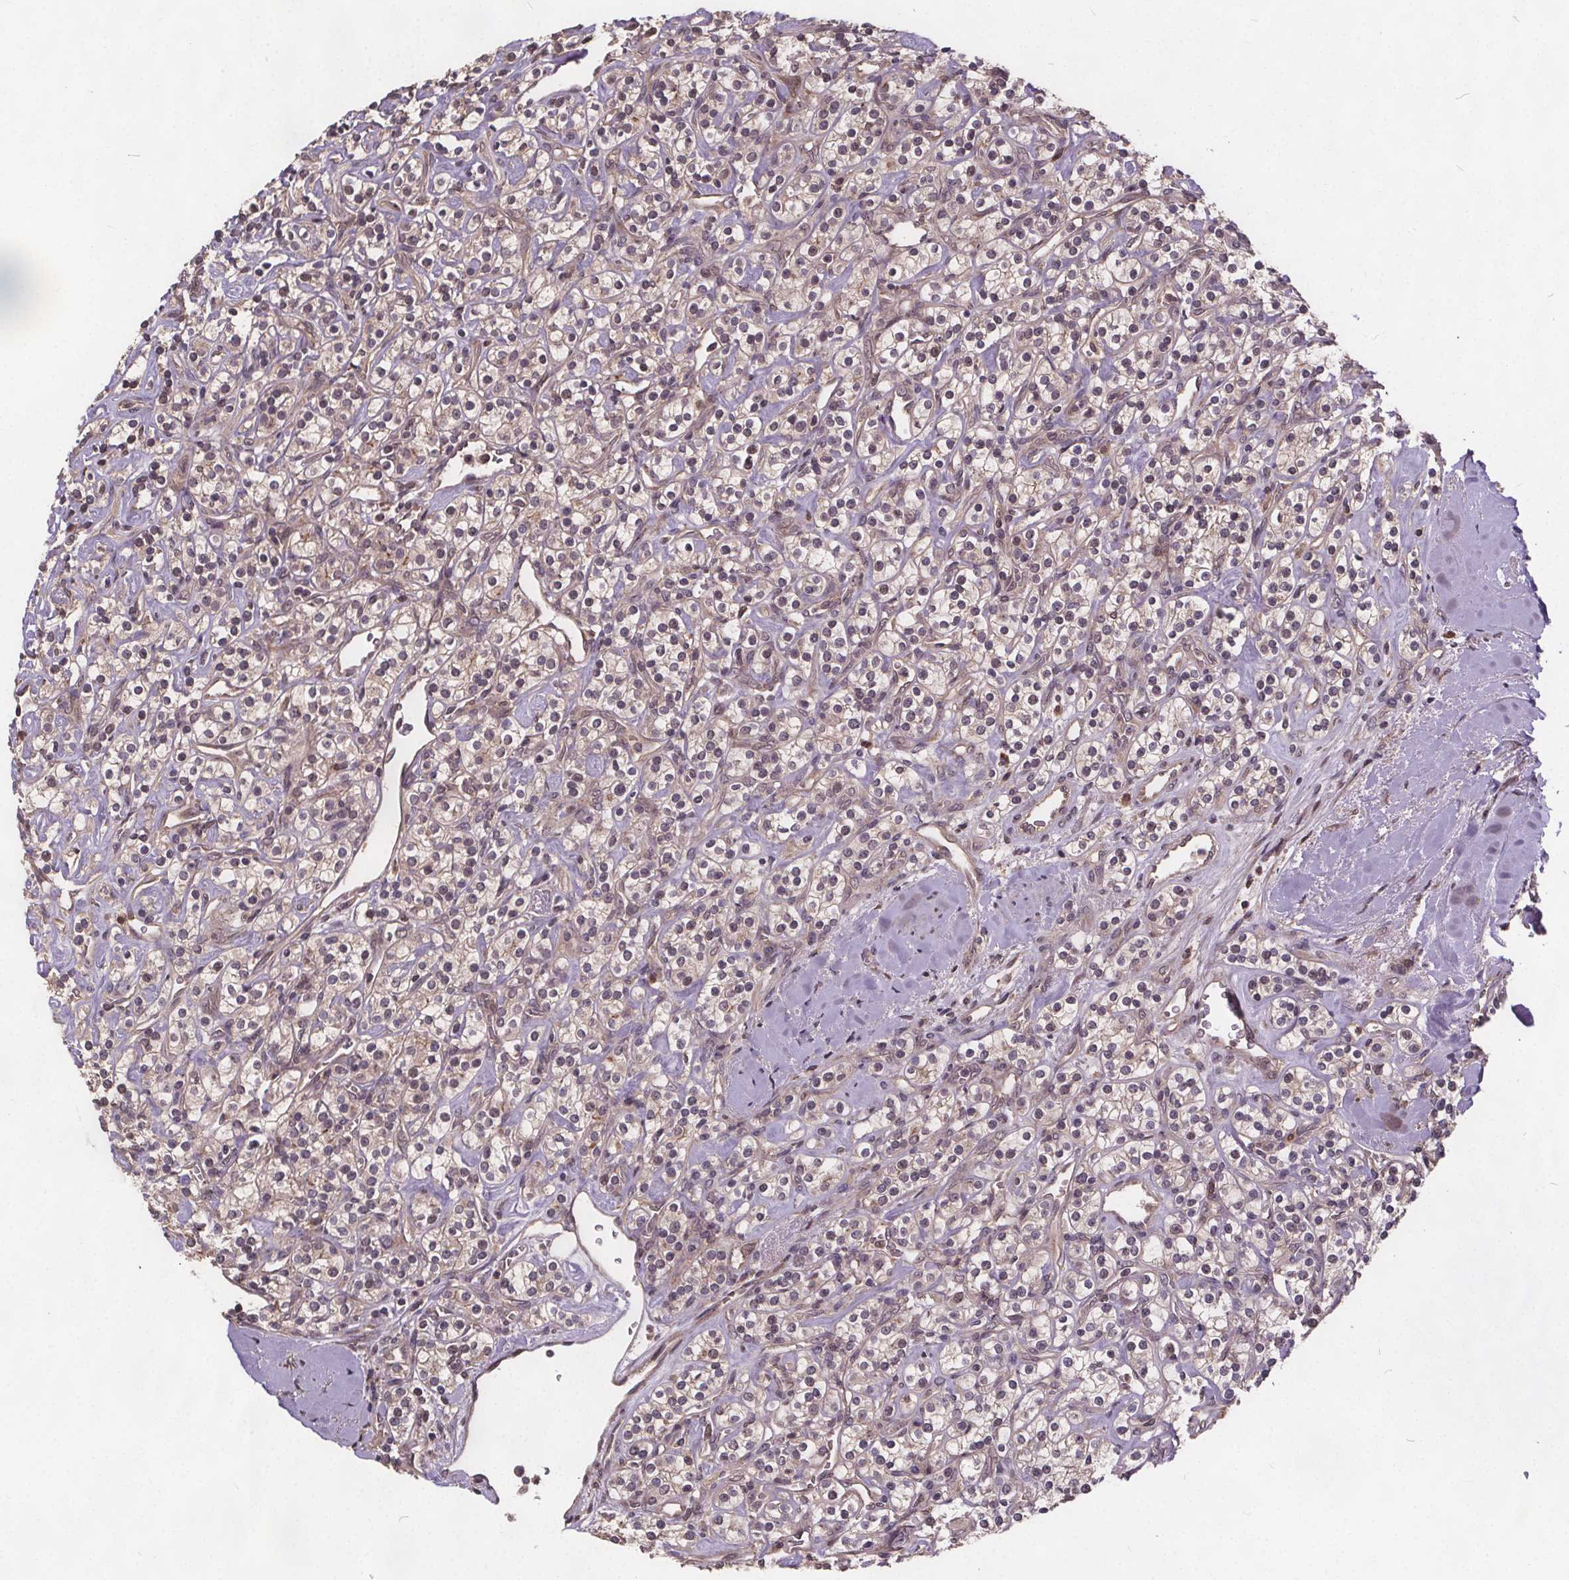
{"staining": {"intensity": "weak", "quantity": "<25%", "location": "cytoplasmic/membranous,nuclear"}, "tissue": "renal cancer", "cell_type": "Tumor cells", "image_type": "cancer", "snomed": [{"axis": "morphology", "description": "Adenocarcinoma, NOS"}, {"axis": "topography", "description": "Kidney"}], "caption": "Image shows no significant protein positivity in tumor cells of adenocarcinoma (renal).", "gene": "USP9X", "patient": {"sex": "male", "age": 77}}